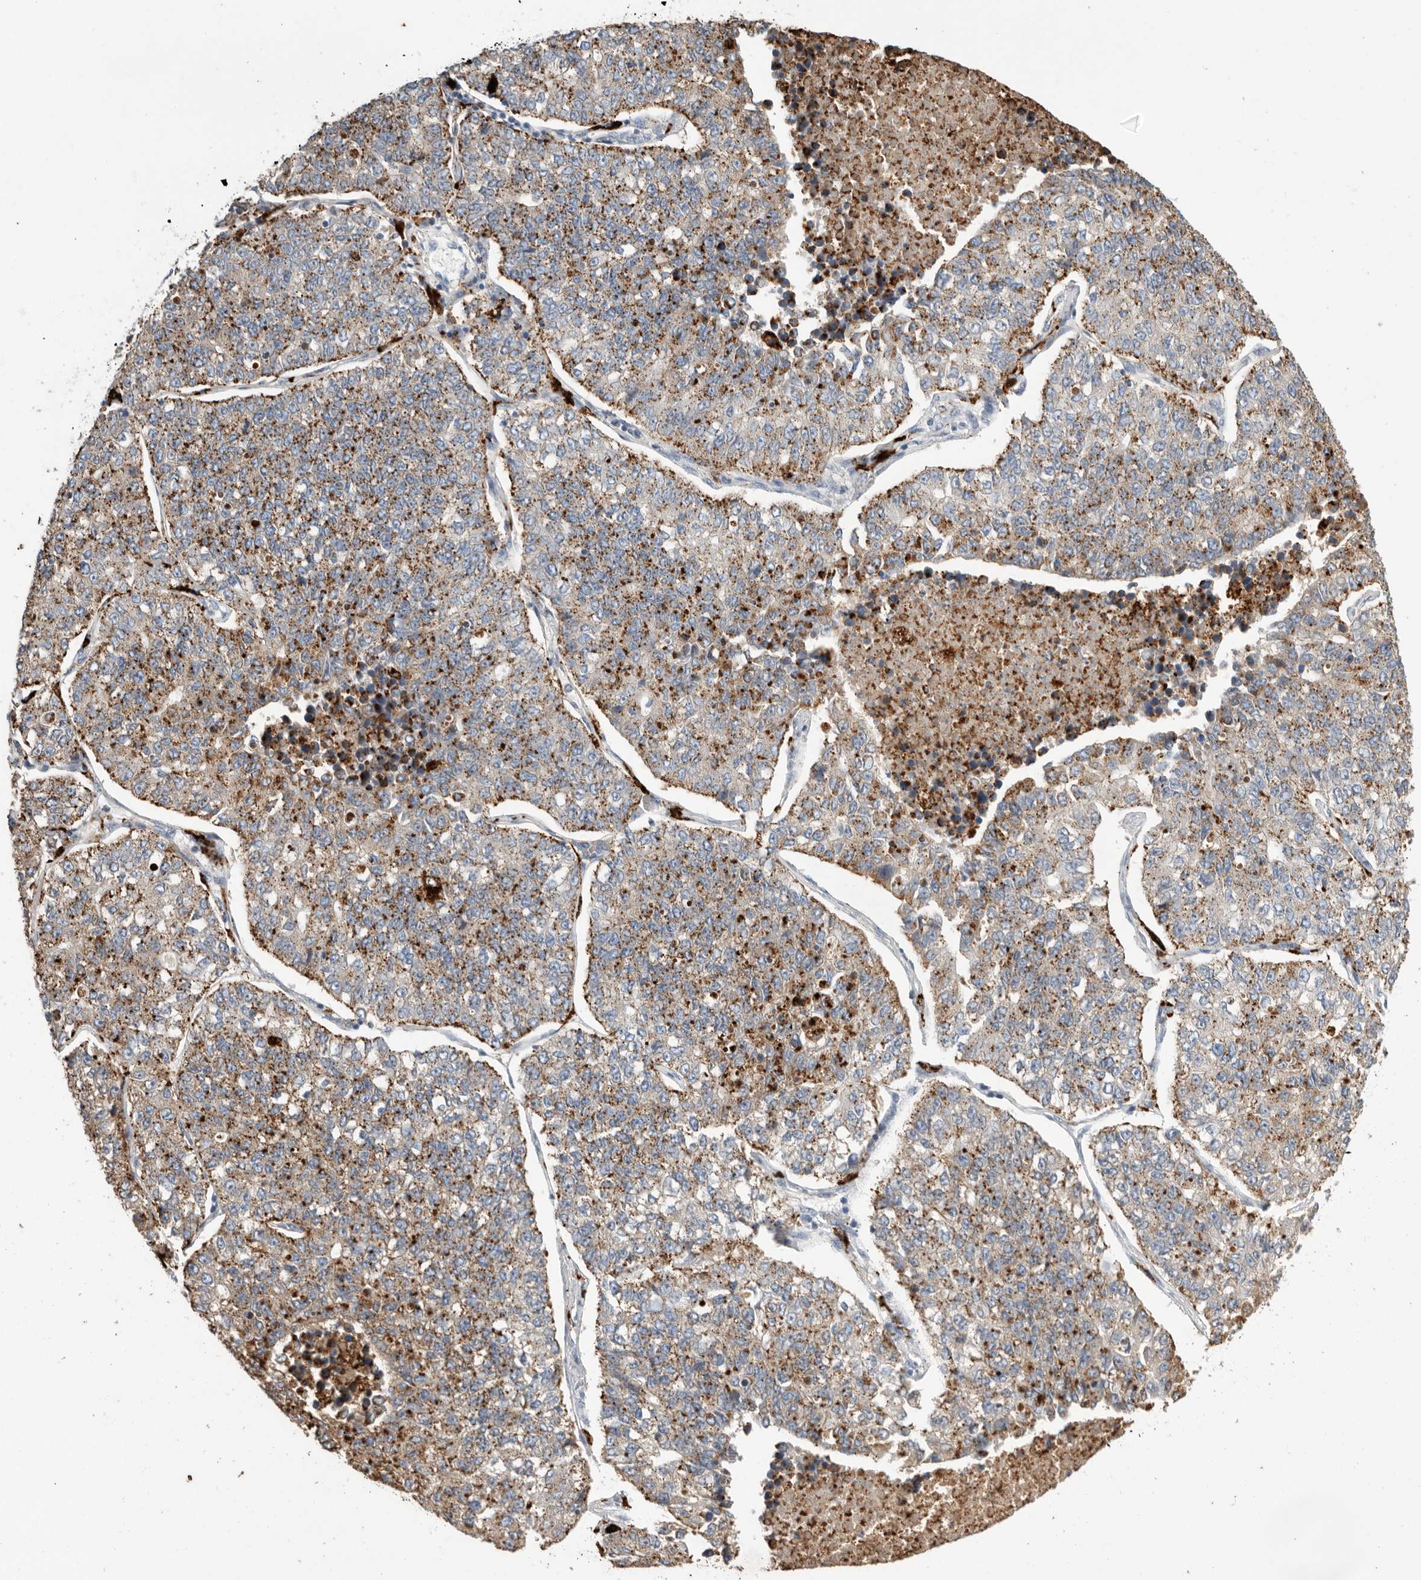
{"staining": {"intensity": "strong", "quantity": ">75%", "location": "cytoplasmic/membranous"}, "tissue": "lung cancer", "cell_type": "Tumor cells", "image_type": "cancer", "snomed": [{"axis": "morphology", "description": "Adenocarcinoma, NOS"}, {"axis": "topography", "description": "Lung"}], "caption": "IHC histopathology image of neoplastic tissue: human lung adenocarcinoma stained using immunohistochemistry (IHC) exhibits high levels of strong protein expression localized specifically in the cytoplasmic/membranous of tumor cells, appearing as a cytoplasmic/membranous brown color.", "gene": "GGH", "patient": {"sex": "male", "age": 49}}